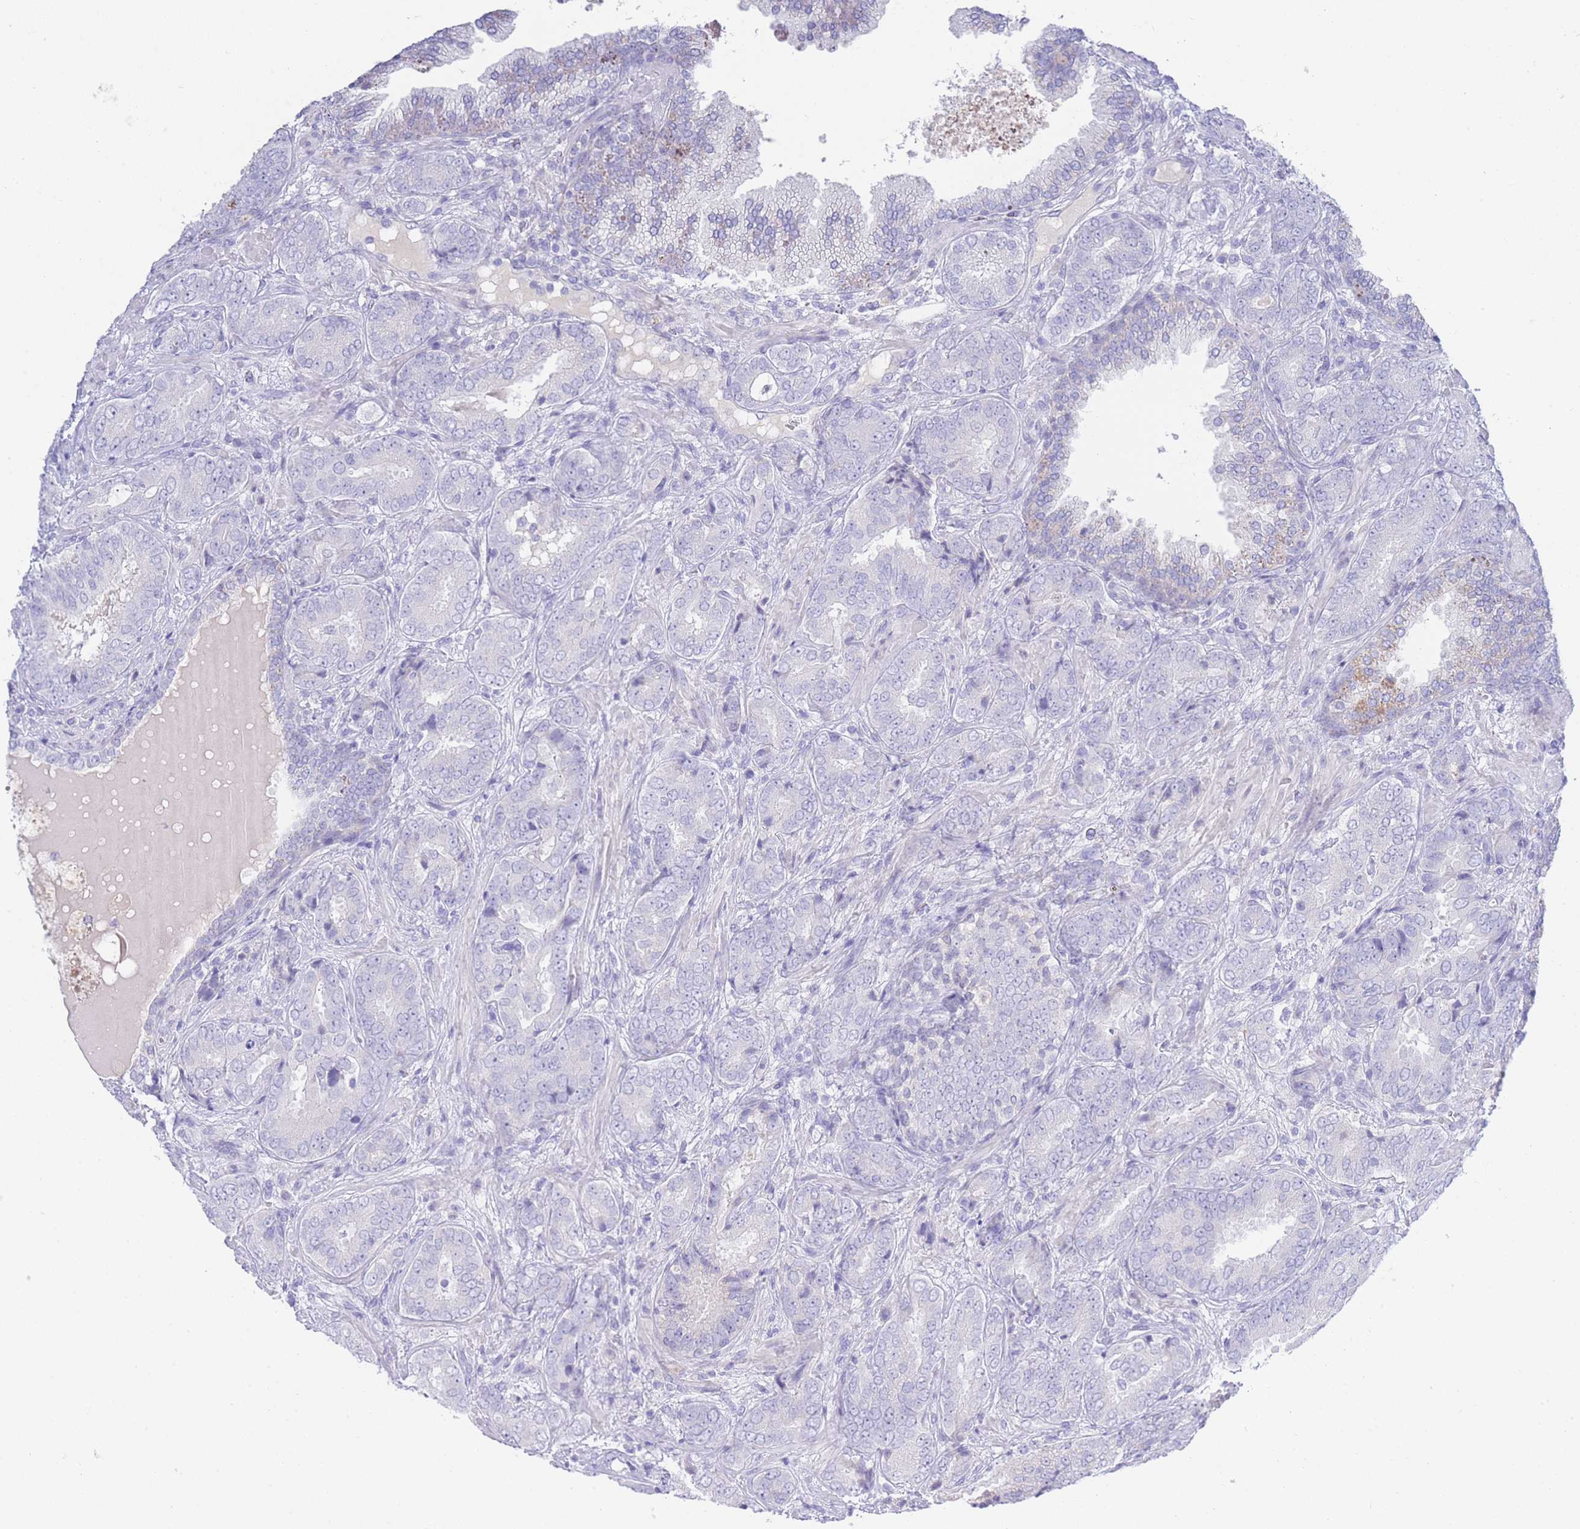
{"staining": {"intensity": "negative", "quantity": "none", "location": "none"}, "tissue": "prostate cancer", "cell_type": "Tumor cells", "image_type": "cancer", "snomed": [{"axis": "morphology", "description": "Adenocarcinoma, High grade"}, {"axis": "topography", "description": "Prostate"}], "caption": "Immunohistochemical staining of prostate cancer shows no significant staining in tumor cells.", "gene": "LRRC37A", "patient": {"sex": "male", "age": 71}}